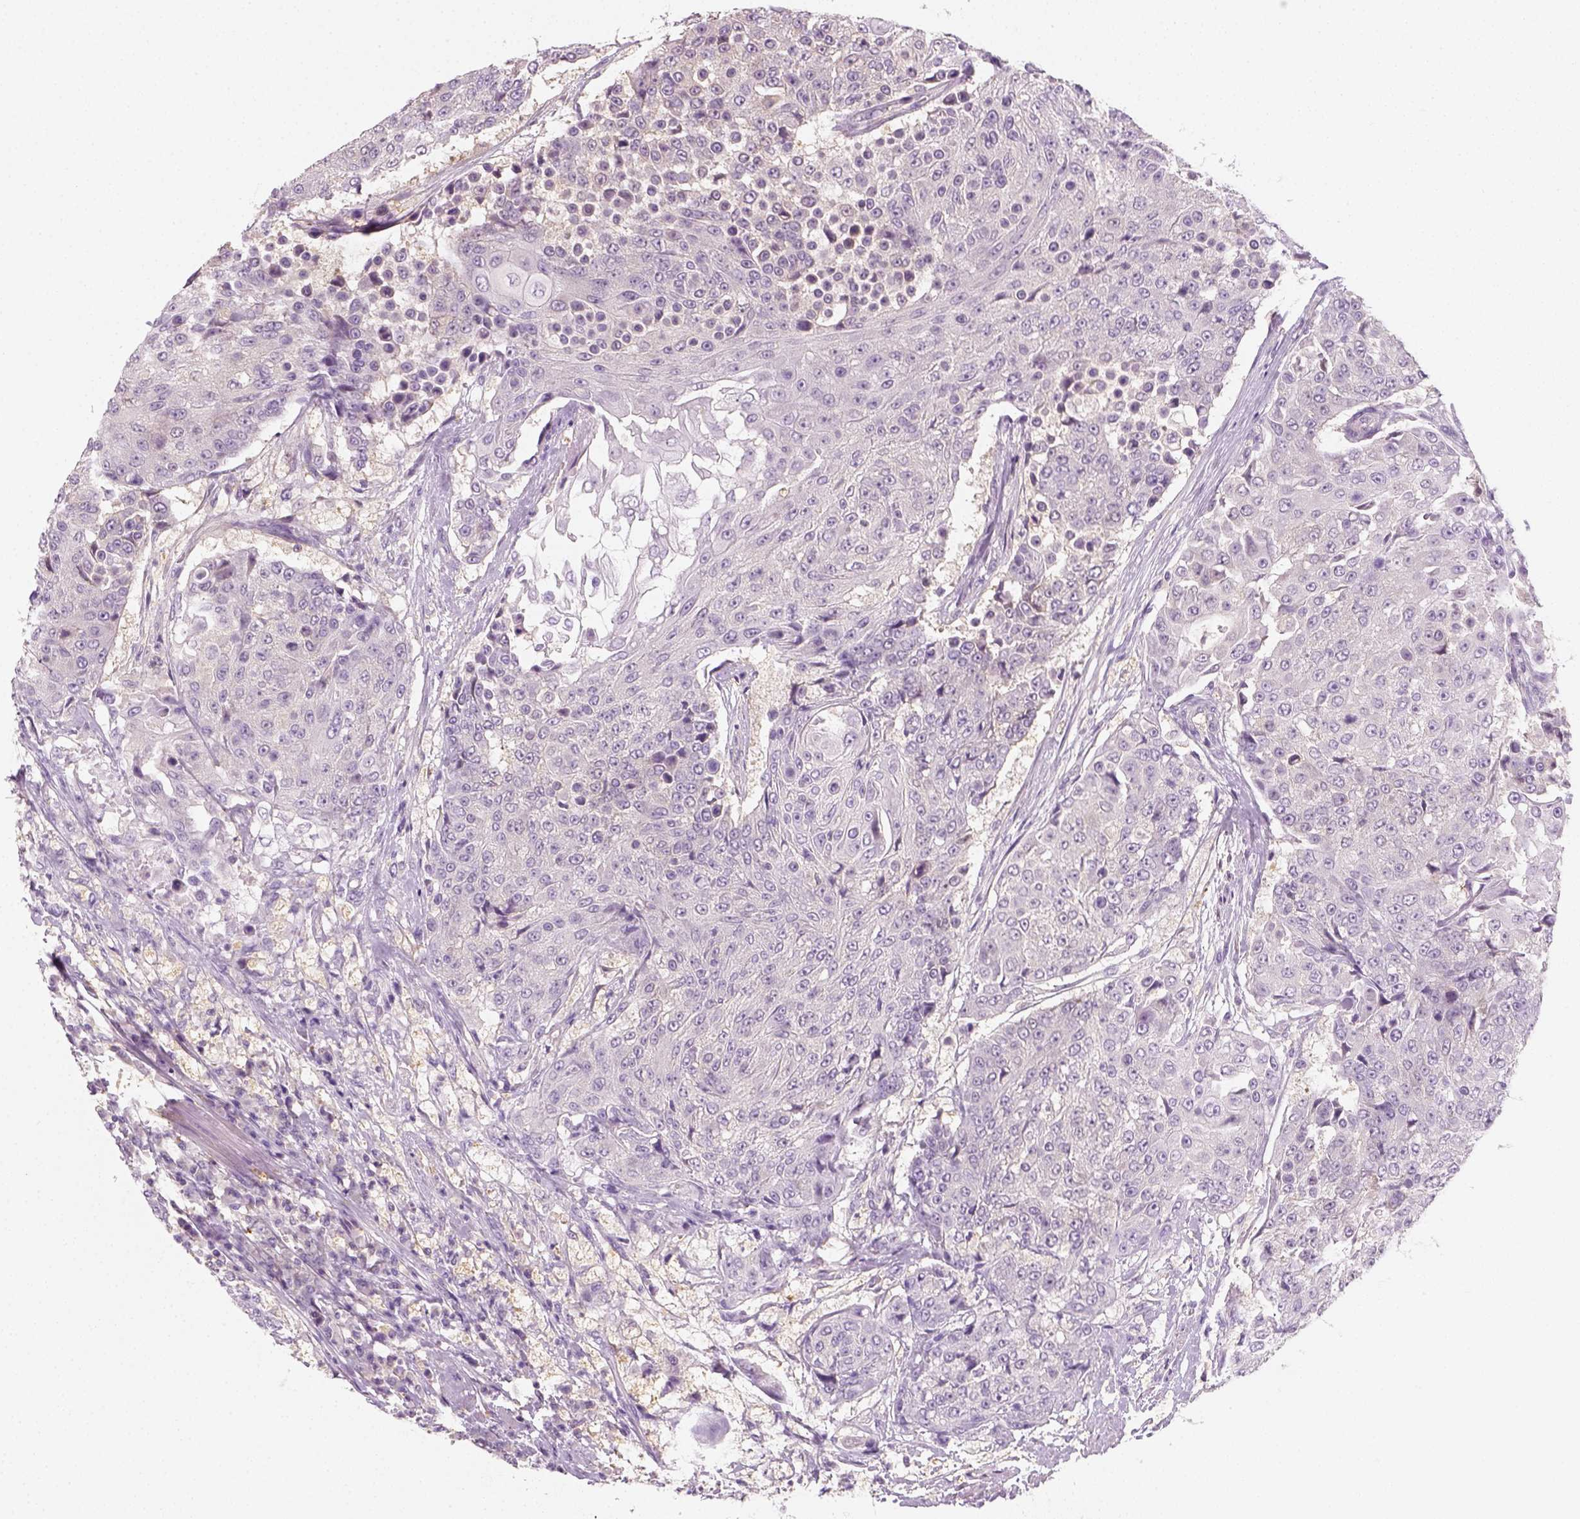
{"staining": {"intensity": "negative", "quantity": "none", "location": "none"}, "tissue": "urothelial cancer", "cell_type": "Tumor cells", "image_type": "cancer", "snomed": [{"axis": "morphology", "description": "Urothelial carcinoma, High grade"}, {"axis": "topography", "description": "Urinary bladder"}], "caption": "High-grade urothelial carcinoma stained for a protein using immunohistochemistry (IHC) demonstrates no expression tumor cells.", "gene": "EPHB1", "patient": {"sex": "female", "age": 63}}